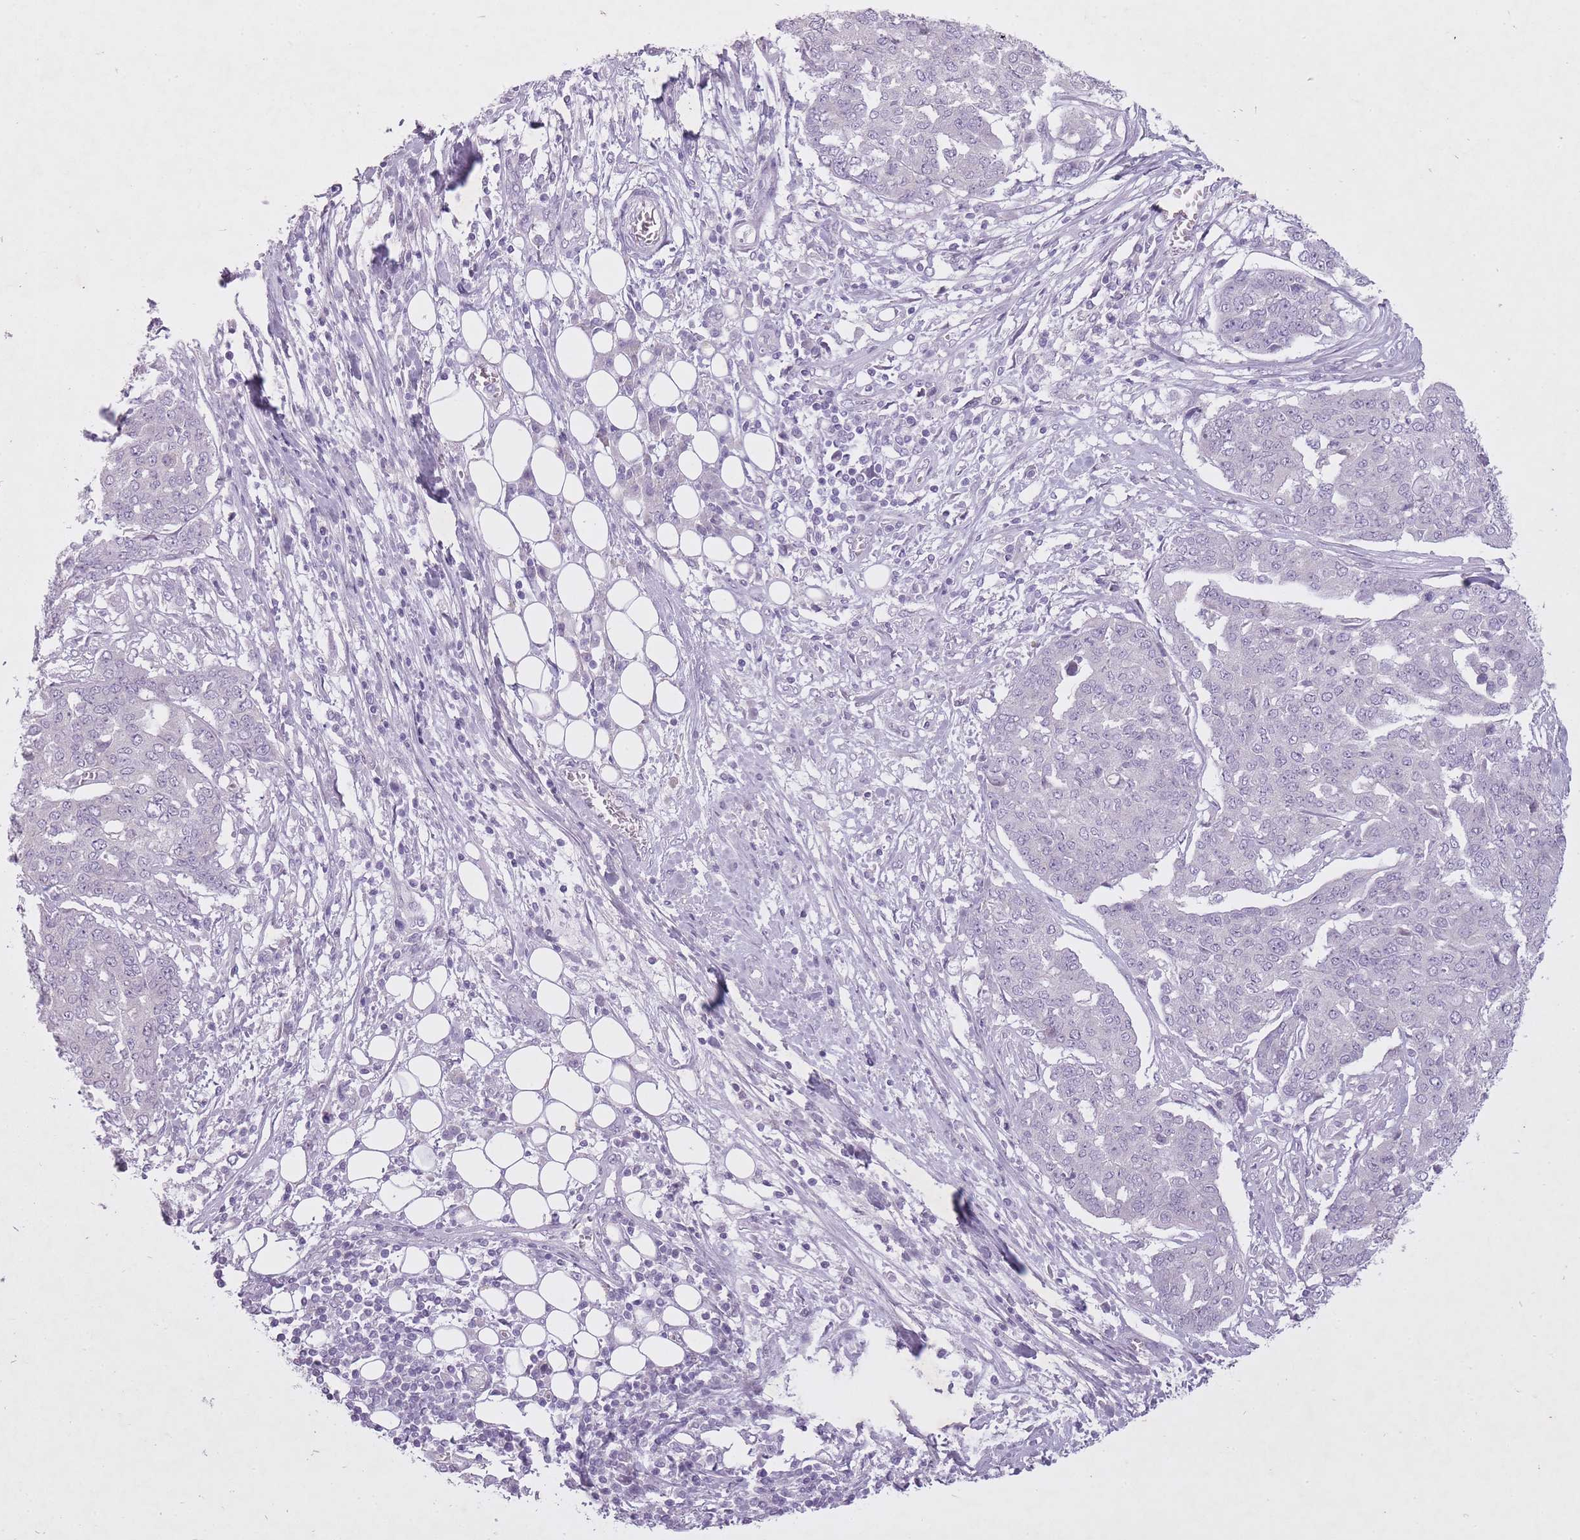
{"staining": {"intensity": "negative", "quantity": "none", "location": "none"}, "tissue": "ovarian cancer", "cell_type": "Tumor cells", "image_type": "cancer", "snomed": [{"axis": "morphology", "description": "Cystadenocarcinoma, serous, NOS"}, {"axis": "topography", "description": "Soft tissue"}, {"axis": "topography", "description": "Ovary"}], "caption": "This is a micrograph of immunohistochemistry staining of ovarian cancer (serous cystadenocarcinoma), which shows no staining in tumor cells.", "gene": "FAM43B", "patient": {"sex": "female", "age": 57}}